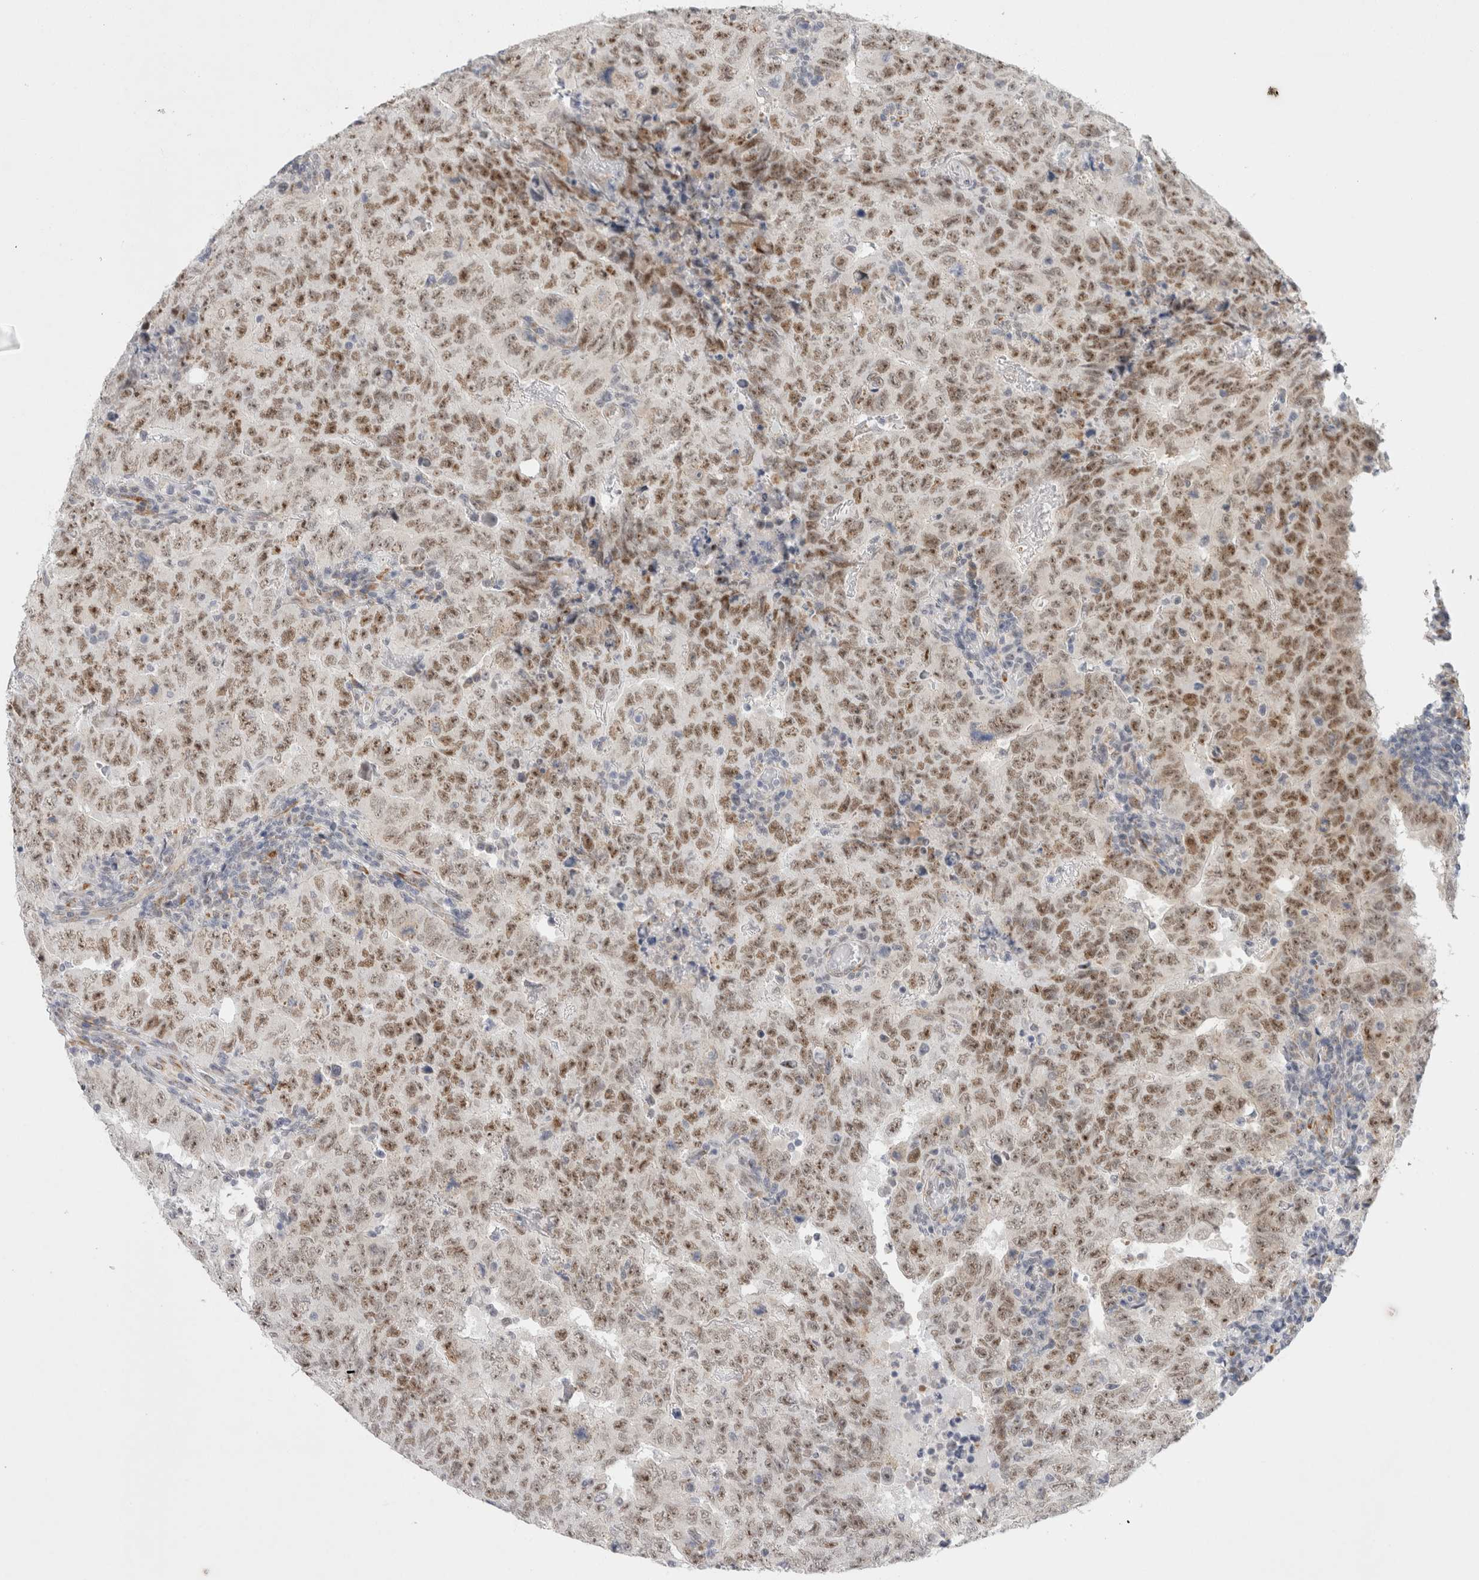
{"staining": {"intensity": "moderate", "quantity": ">75%", "location": "nuclear"}, "tissue": "testis cancer", "cell_type": "Tumor cells", "image_type": "cancer", "snomed": [{"axis": "morphology", "description": "Carcinoma, Embryonal, NOS"}, {"axis": "topography", "description": "Testis"}], "caption": "Approximately >75% of tumor cells in embryonal carcinoma (testis) show moderate nuclear protein positivity as visualized by brown immunohistochemical staining.", "gene": "TRMT1L", "patient": {"sex": "male", "age": 26}}